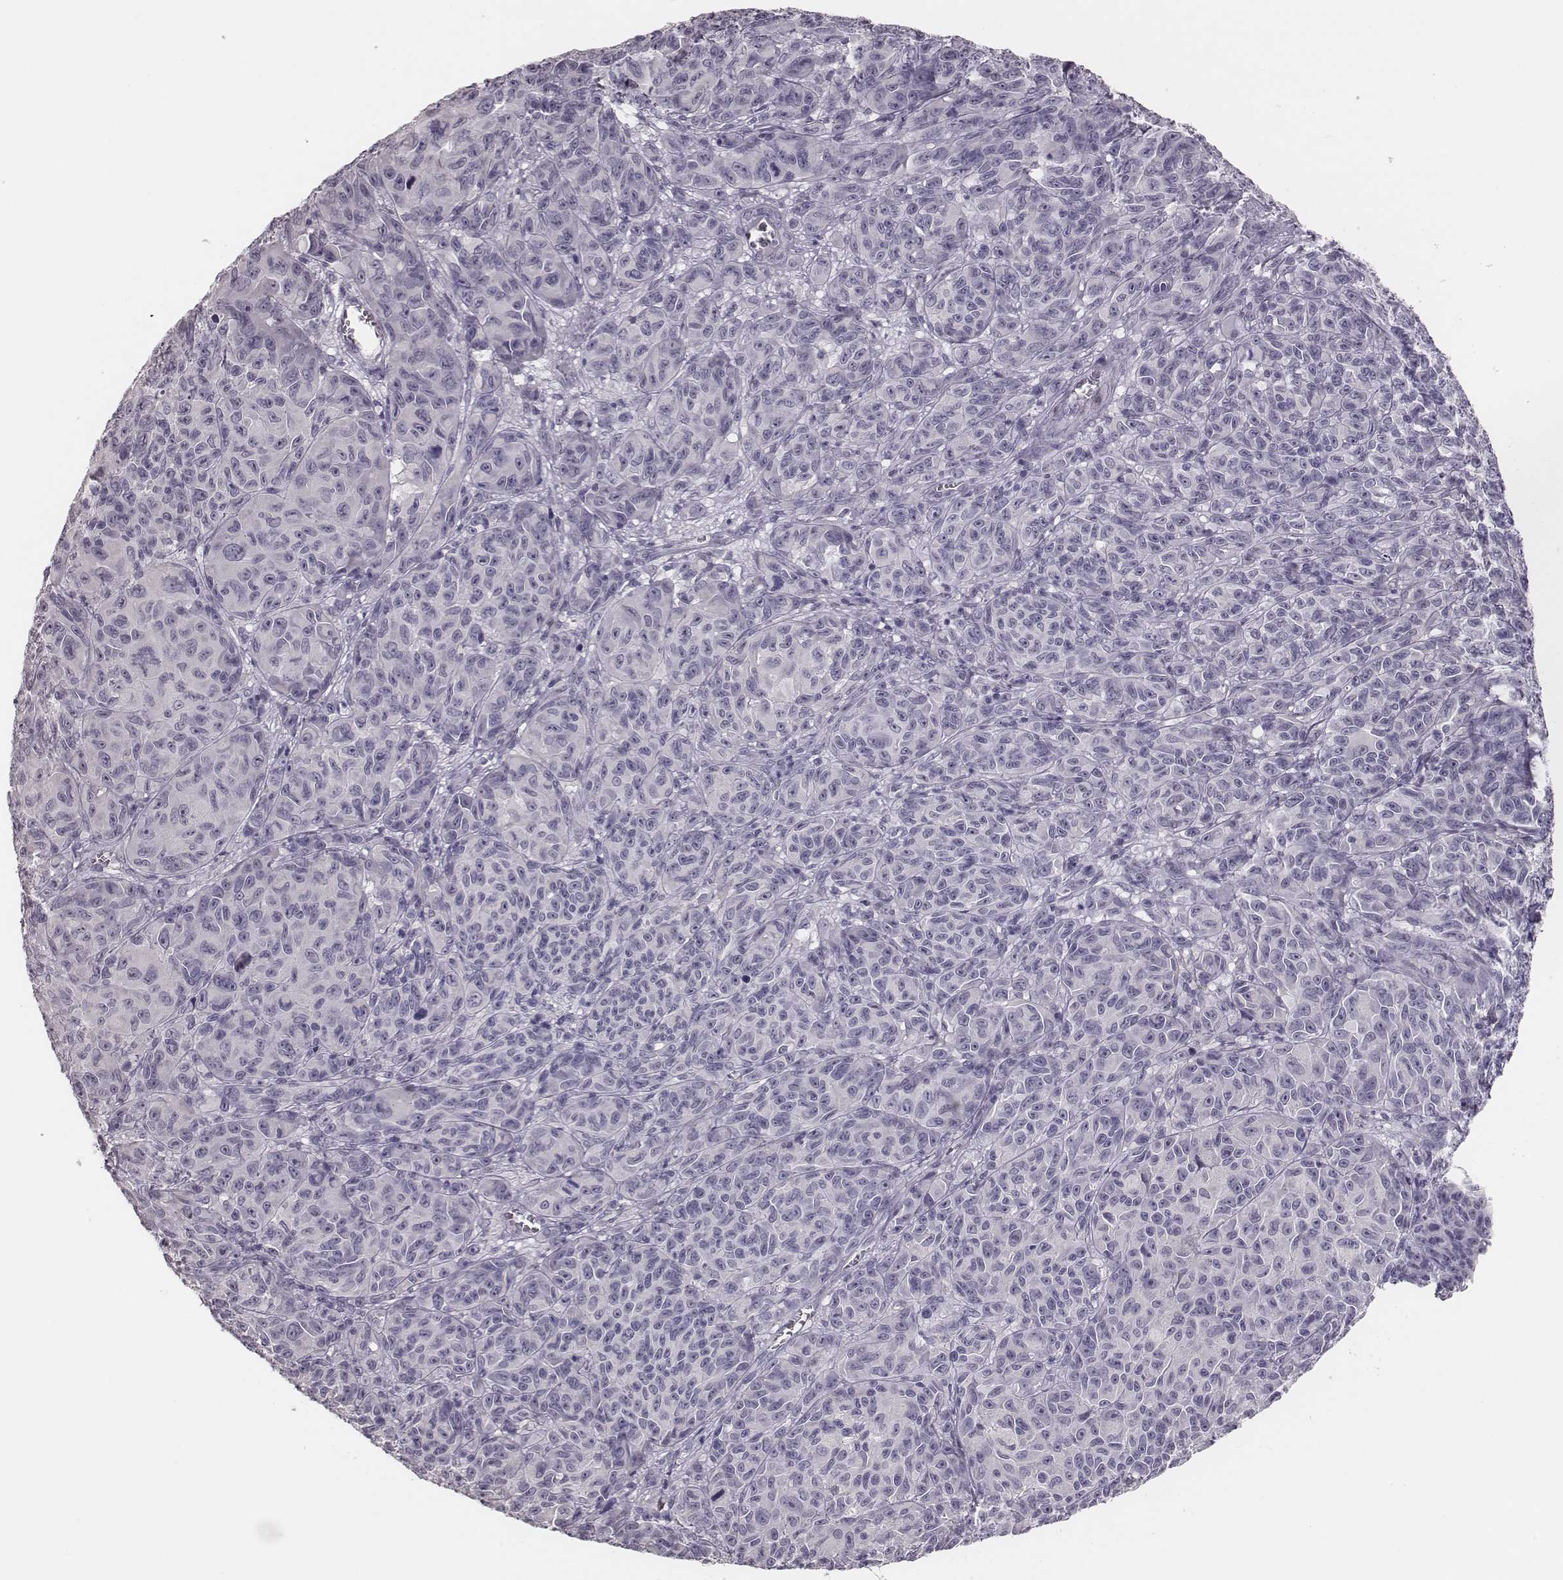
{"staining": {"intensity": "negative", "quantity": "none", "location": "none"}, "tissue": "melanoma", "cell_type": "Tumor cells", "image_type": "cancer", "snomed": [{"axis": "morphology", "description": "Malignant melanoma, NOS"}, {"axis": "topography", "description": "Vulva, labia, clitoris and Bartholin´s gland, NO"}], "caption": "IHC of melanoma displays no positivity in tumor cells.", "gene": "ADGRF4", "patient": {"sex": "female", "age": 75}}